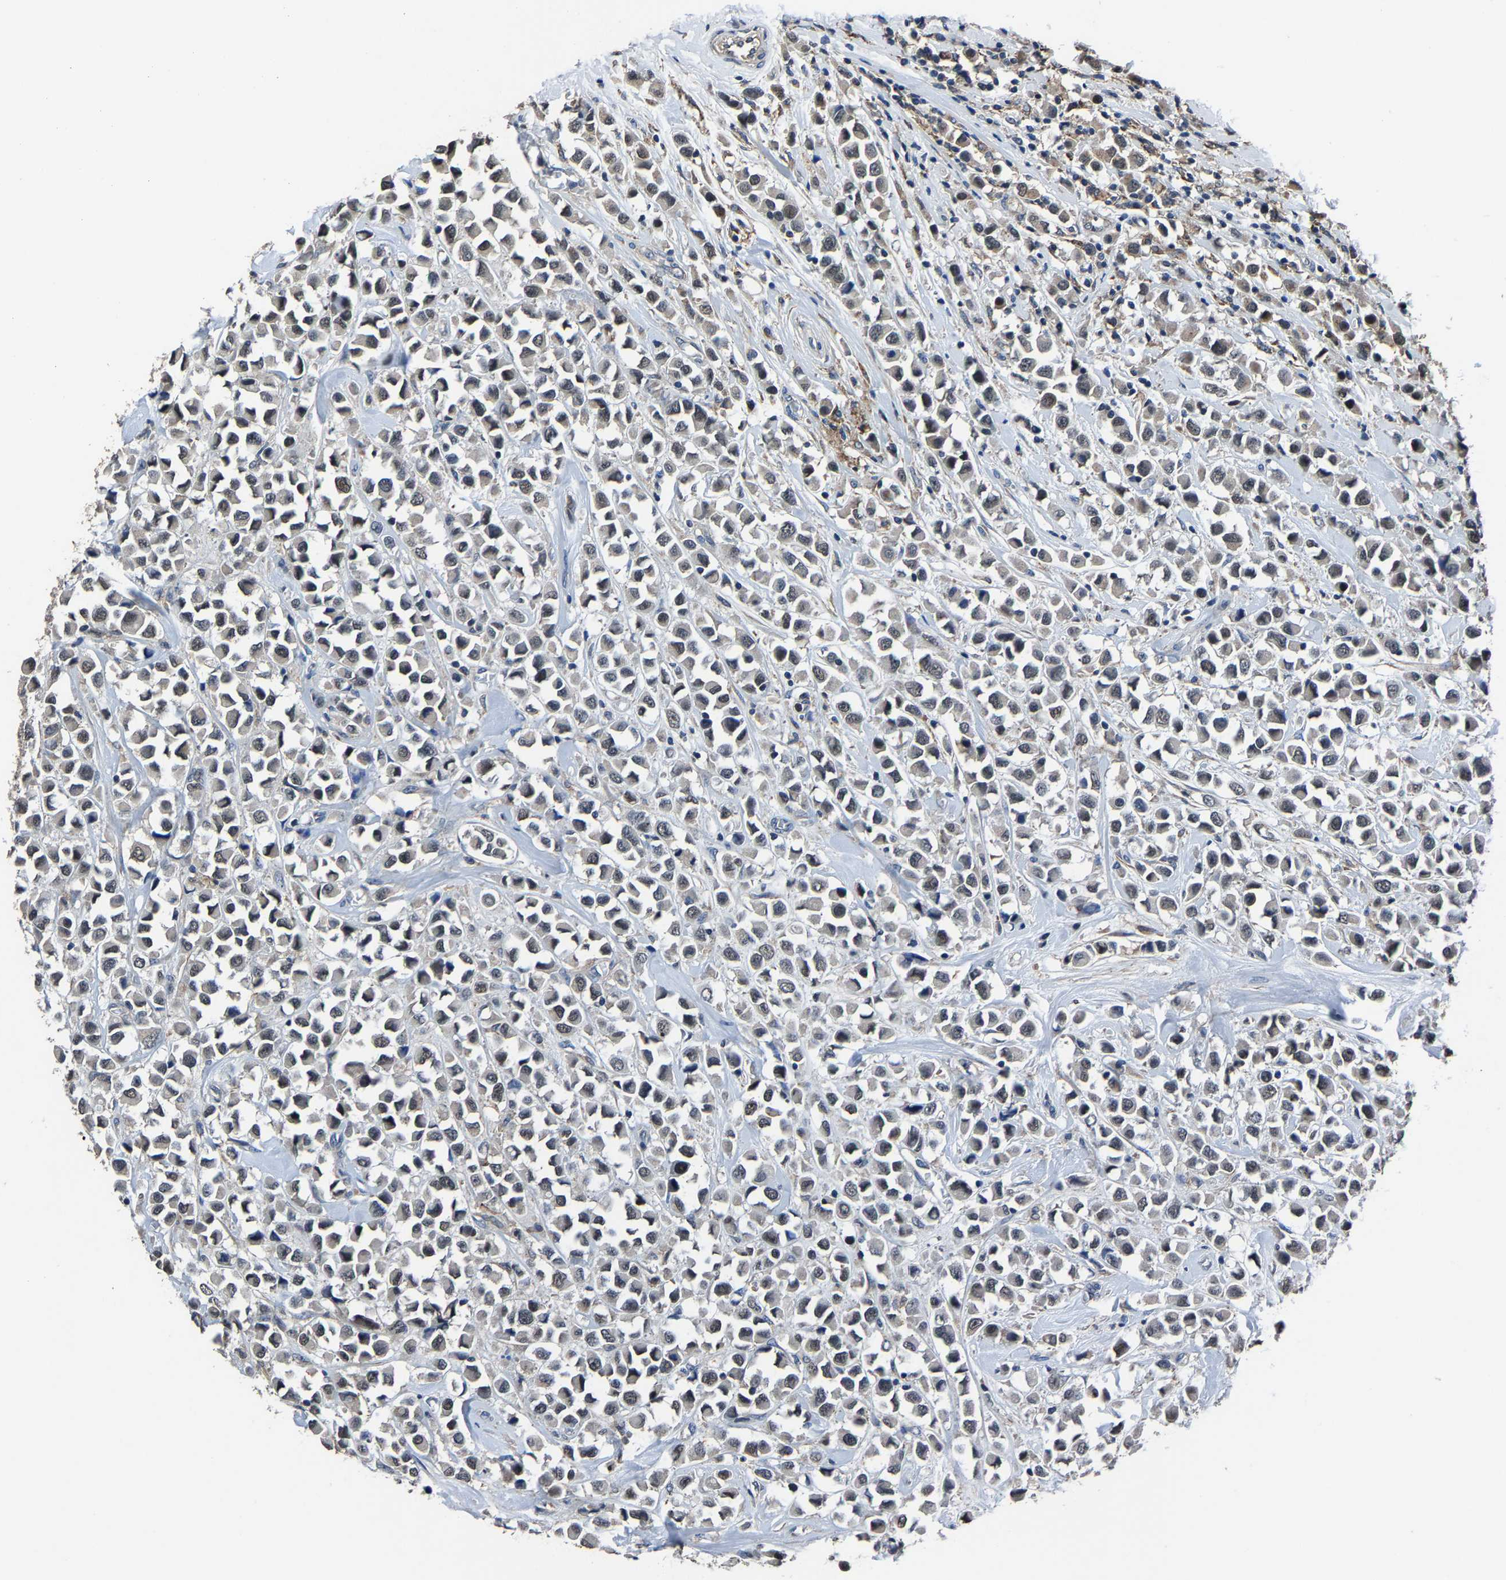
{"staining": {"intensity": "weak", "quantity": "<25%", "location": "nuclear"}, "tissue": "breast cancer", "cell_type": "Tumor cells", "image_type": "cancer", "snomed": [{"axis": "morphology", "description": "Duct carcinoma"}, {"axis": "topography", "description": "Breast"}], "caption": "IHC histopathology image of neoplastic tissue: human breast cancer (invasive ductal carcinoma) stained with DAB (3,3'-diaminobenzidine) reveals no significant protein positivity in tumor cells.", "gene": "STRBP", "patient": {"sex": "female", "age": 61}}